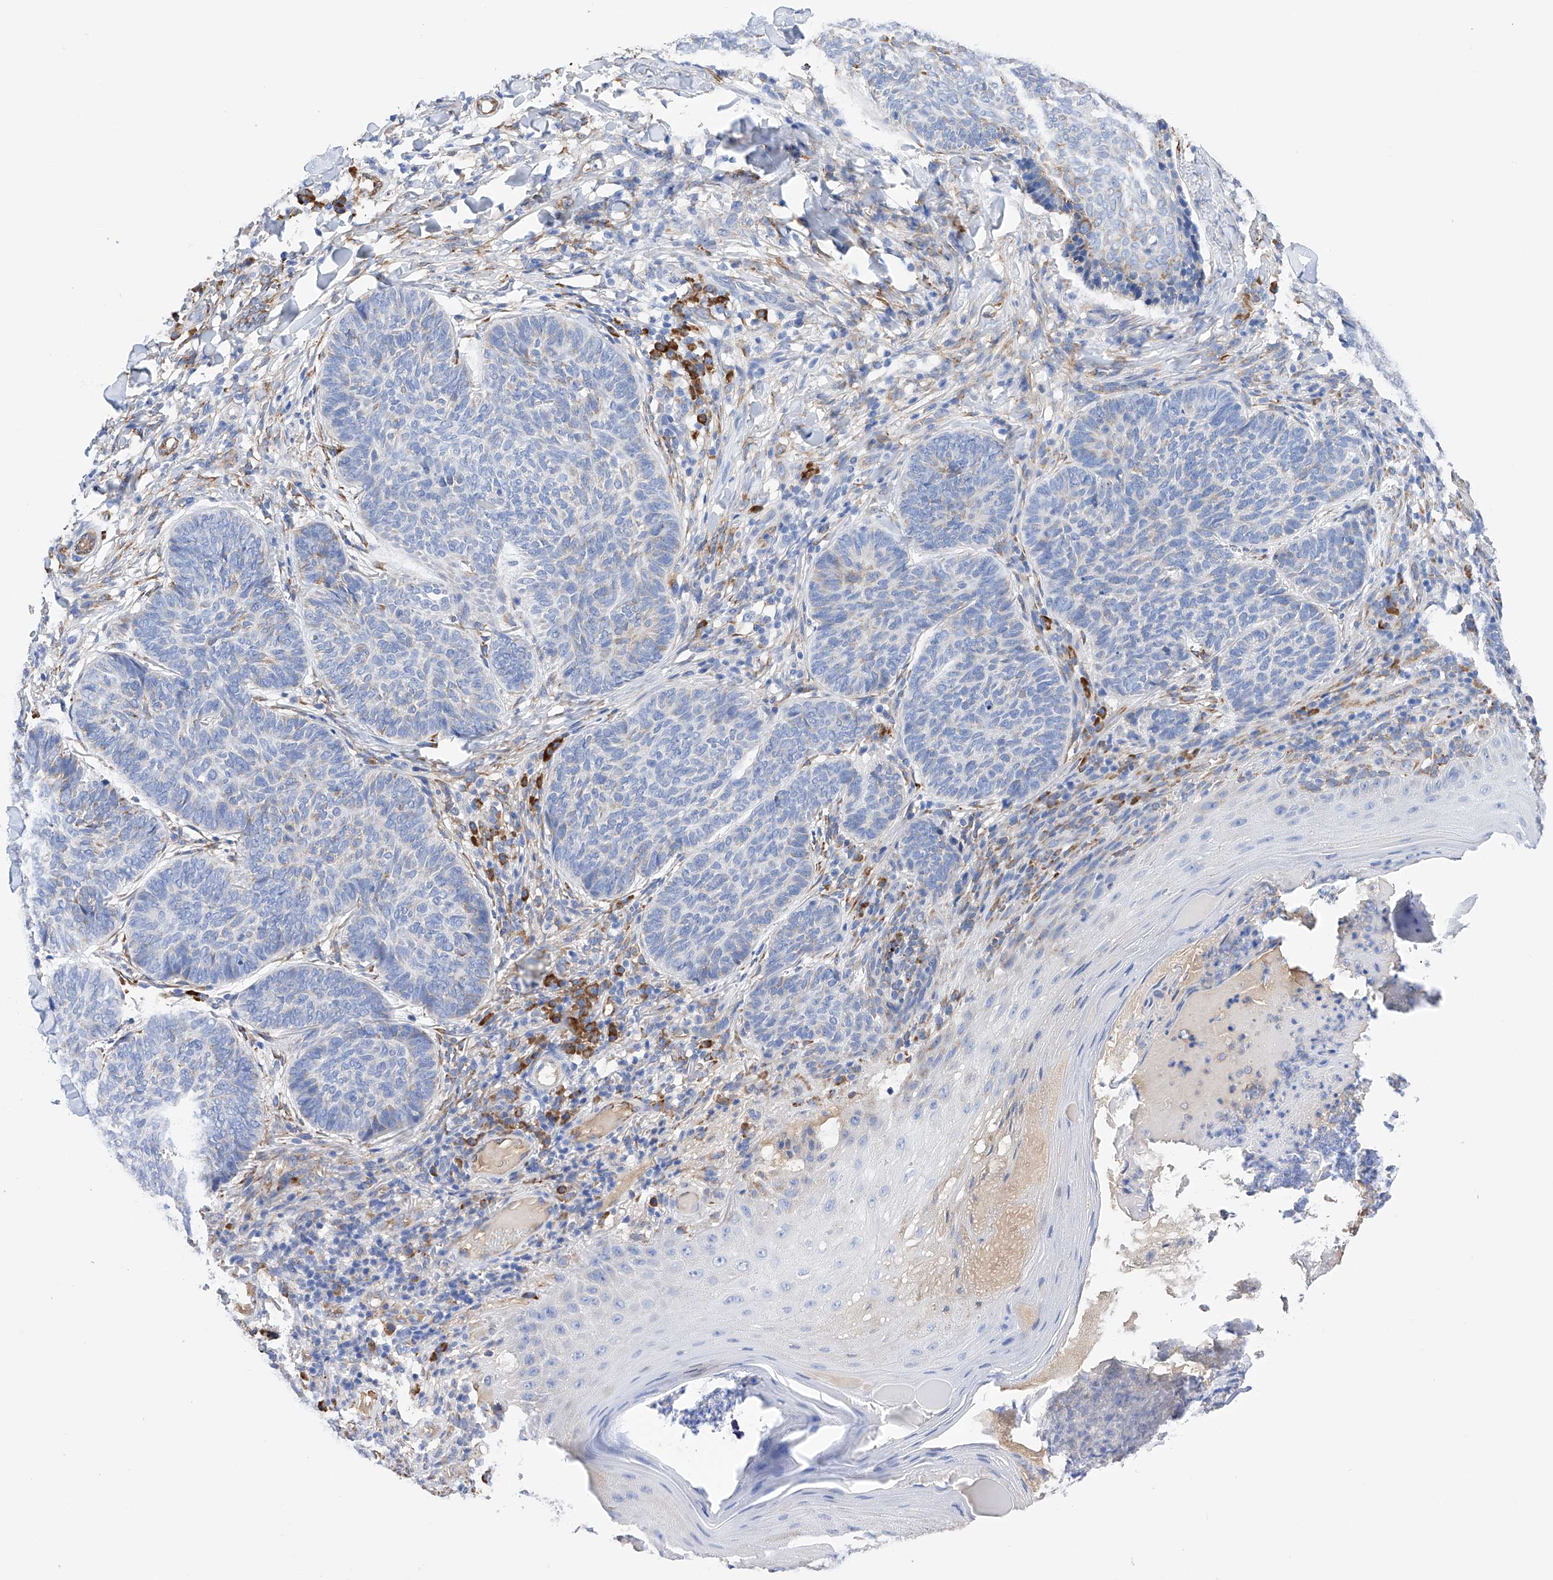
{"staining": {"intensity": "weak", "quantity": "<25%", "location": "cytoplasmic/membranous"}, "tissue": "skin cancer", "cell_type": "Tumor cells", "image_type": "cancer", "snomed": [{"axis": "morphology", "description": "Normal tissue, NOS"}, {"axis": "morphology", "description": "Basal cell carcinoma"}, {"axis": "topography", "description": "Skin"}], "caption": "The immunohistochemistry image has no significant staining in tumor cells of skin cancer tissue.", "gene": "PDIA5", "patient": {"sex": "male", "age": 50}}